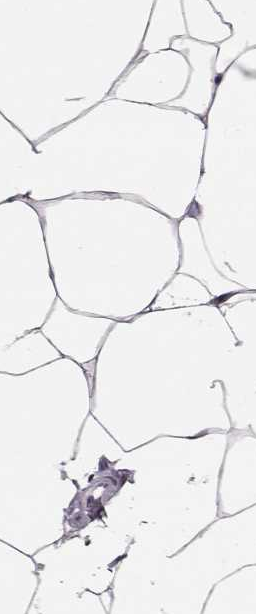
{"staining": {"intensity": "negative", "quantity": "none", "location": "none"}, "tissue": "breast", "cell_type": "Adipocytes", "image_type": "normal", "snomed": [{"axis": "morphology", "description": "Normal tissue, NOS"}, {"axis": "topography", "description": "Breast"}], "caption": "An IHC image of normal breast is shown. There is no staining in adipocytes of breast. (DAB (3,3'-diaminobenzidine) immunohistochemistry (IHC), high magnification).", "gene": "UBL4B", "patient": {"sex": "female", "age": 32}}